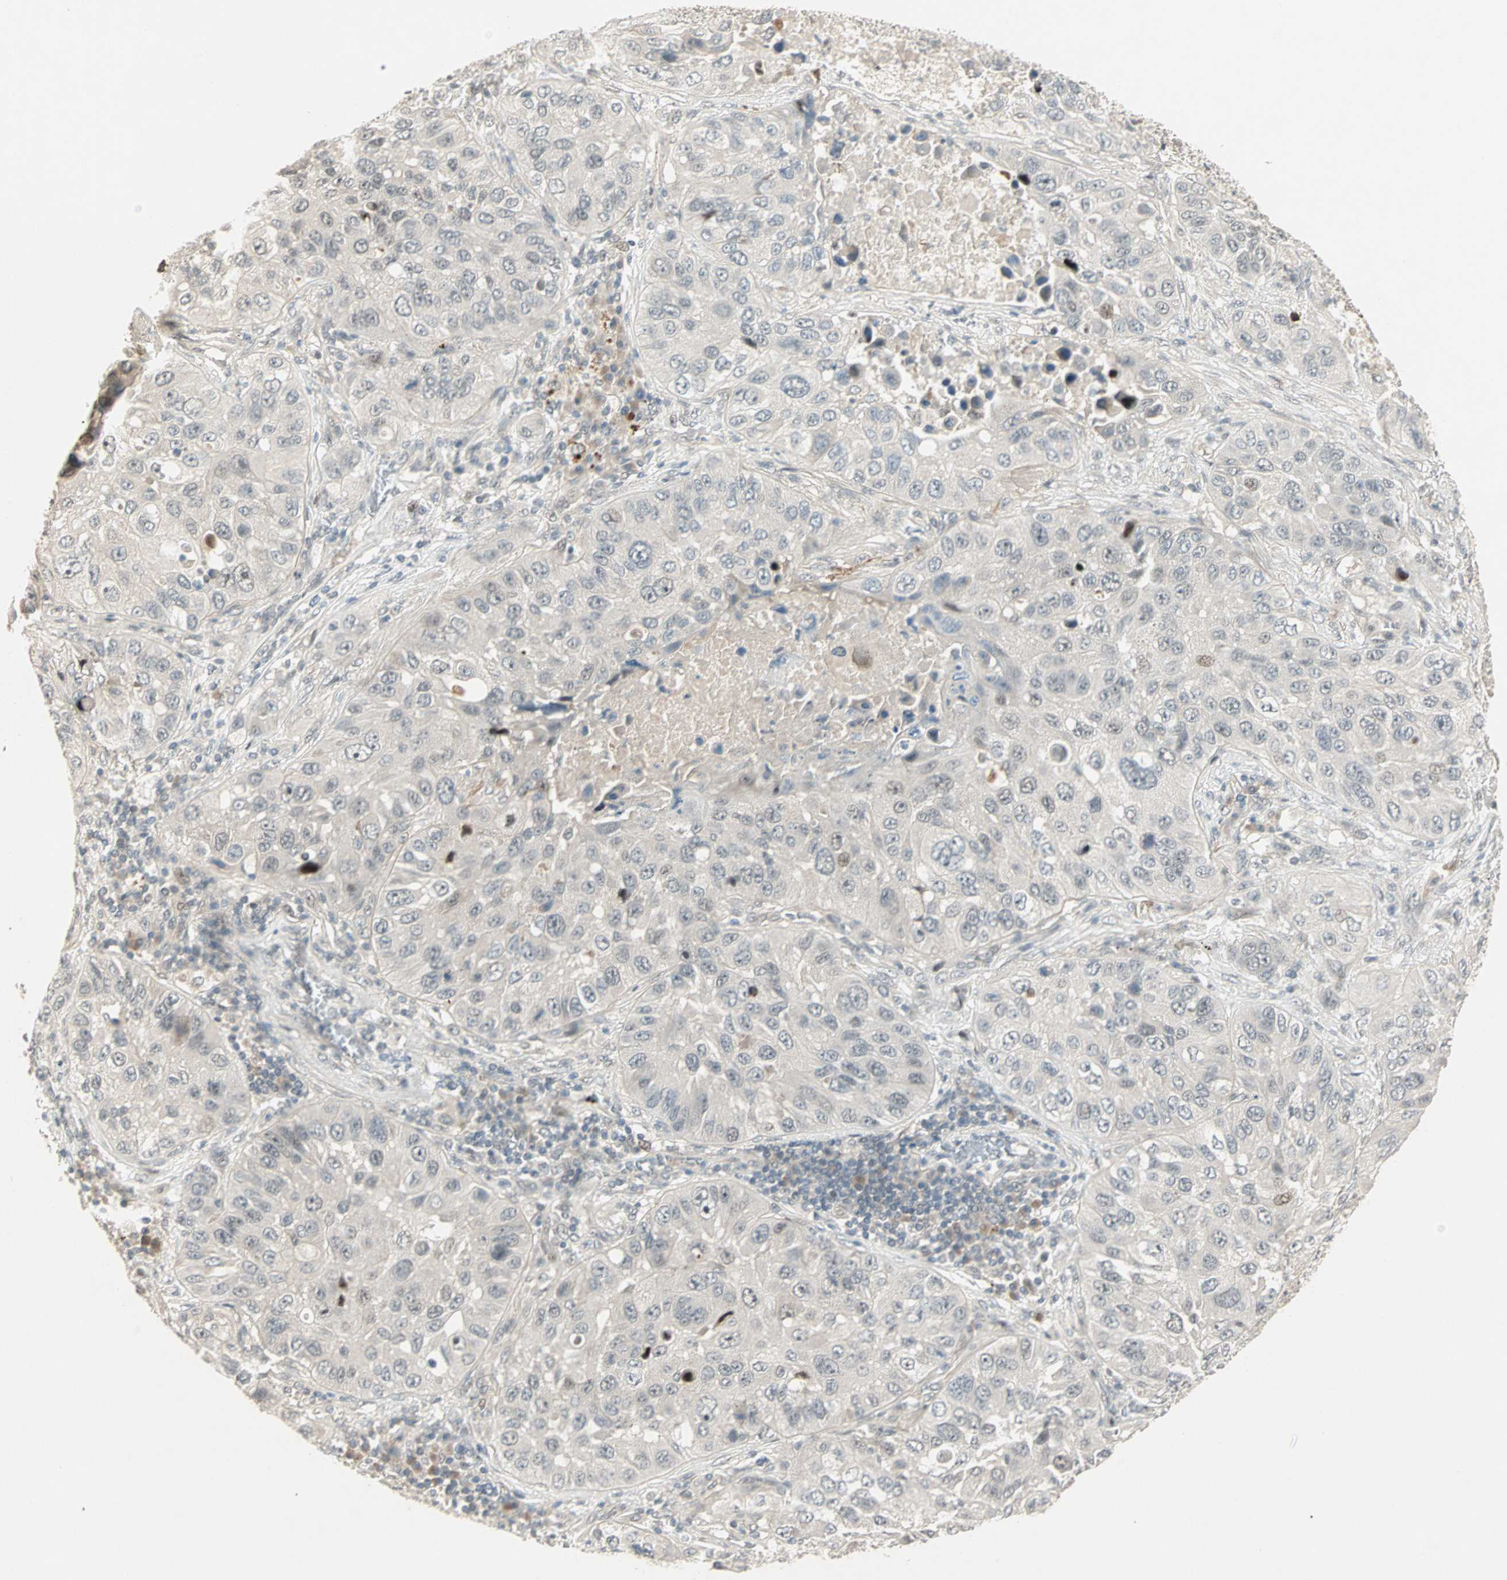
{"staining": {"intensity": "weak", "quantity": "<25%", "location": "nuclear"}, "tissue": "lung cancer", "cell_type": "Tumor cells", "image_type": "cancer", "snomed": [{"axis": "morphology", "description": "Squamous cell carcinoma, NOS"}, {"axis": "topography", "description": "Lung"}], "caption": "High power microscopy micrograph of an IHC histopathology image of lung squamous cell carcinoma, revealing no significant staining in tumor cells.", "gene": "ACSL5", "patient": {"sex": "male", "age": 57}}